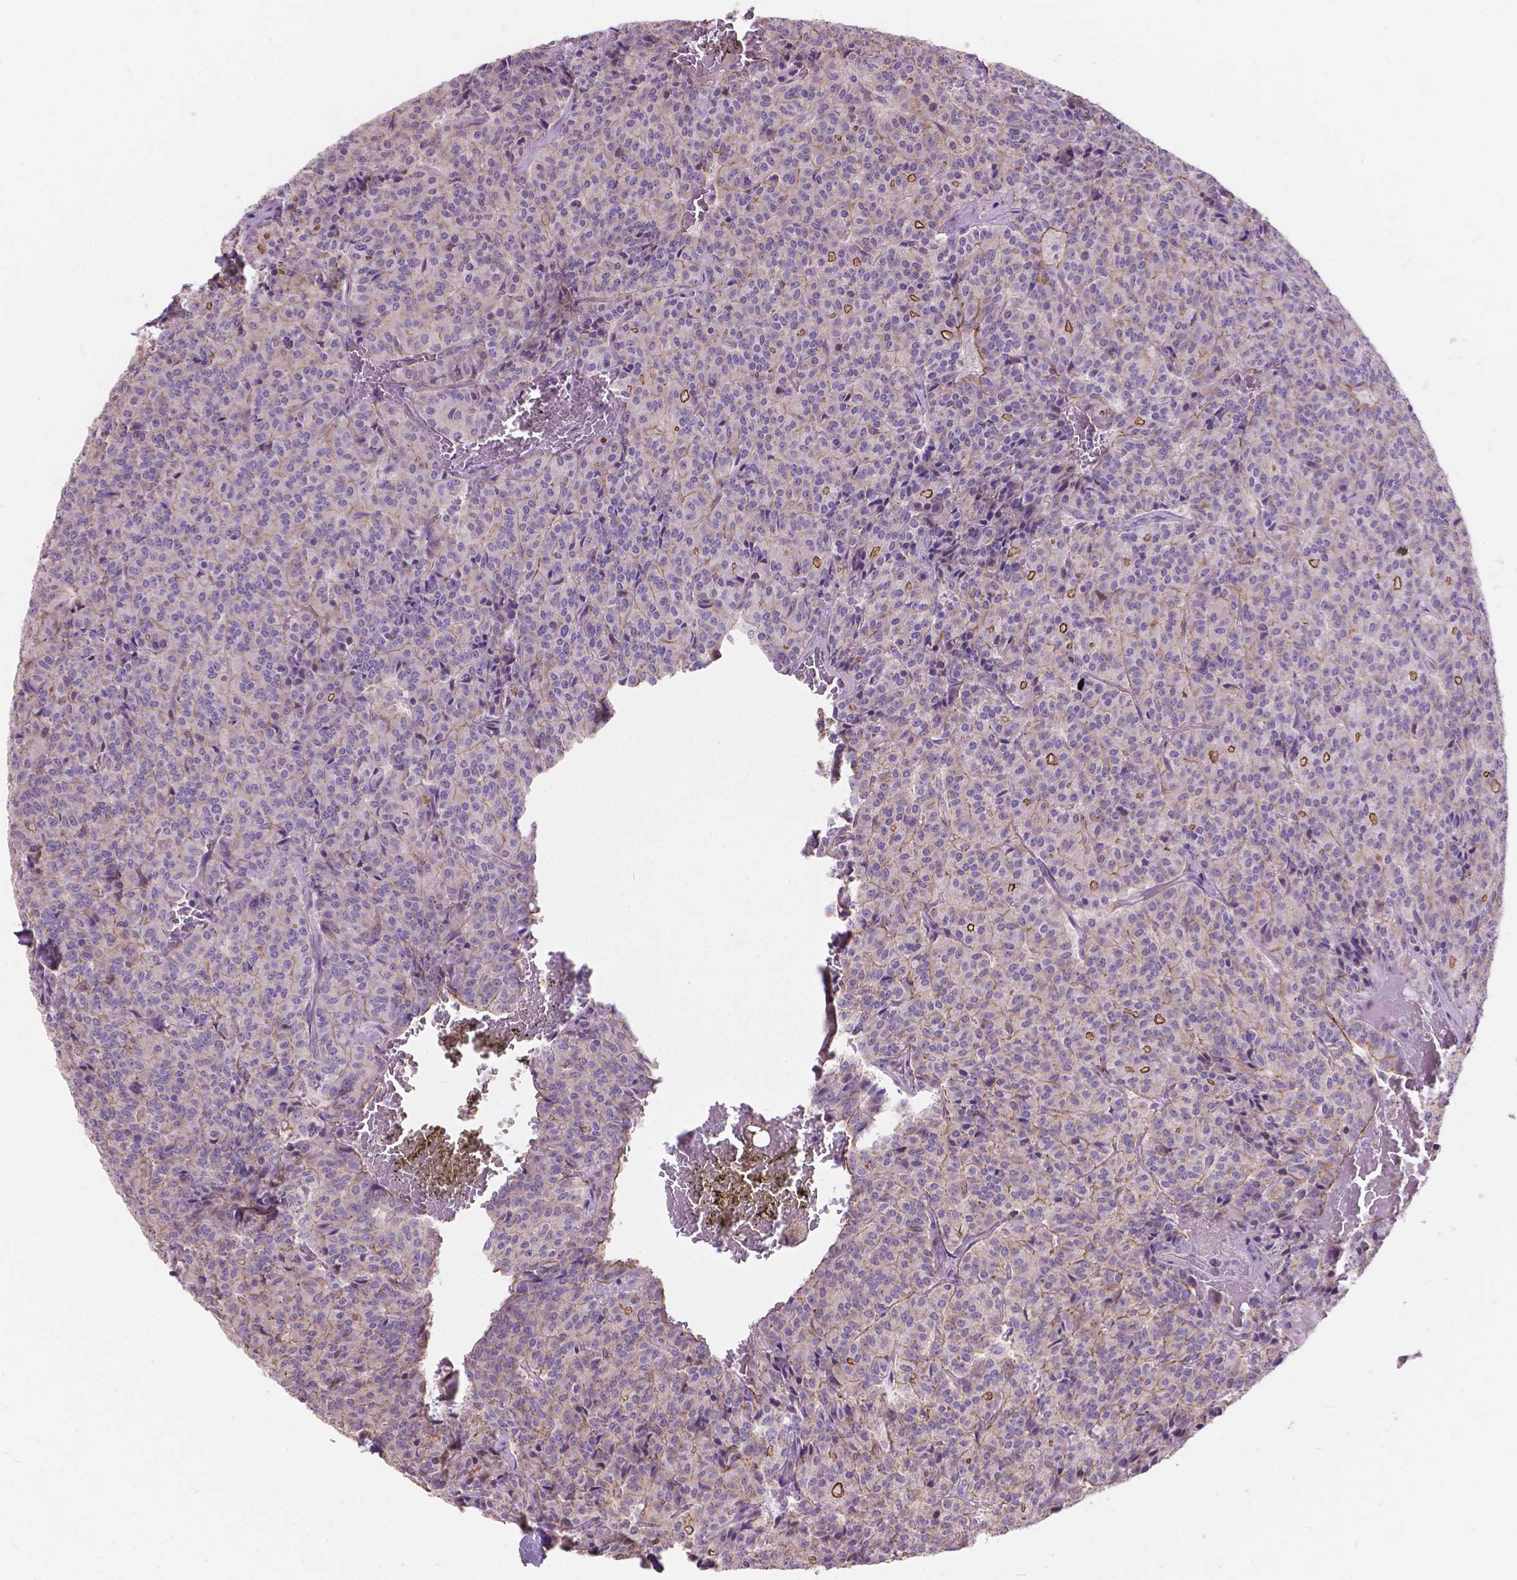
{"staining": {"intensity": "weak", "quantity": "<25%", "location": "cytoplasmic/membranous"}, "tissue": "carcinoid", "cell_type": "Tumor cells", "image_type": "cancer", "snomed": [{"axis": "morphology", "description": "Carcinoid, malignant, NOS"}, {"axis": "topography", "description": "Lung"}], "caption": "An immunohistochemistry photomicrograph of carcinoid (malignant) is shown. There is no staining in tumor cells of carcinoid (malignant). Brightfield microscopy of immunohistochemistry (IHC) stained with DAB (brown) and hematoxylin (blue), captured at high magnification.", "gene": "MYH14", "patient": {"sex": "male", "age": 70}}